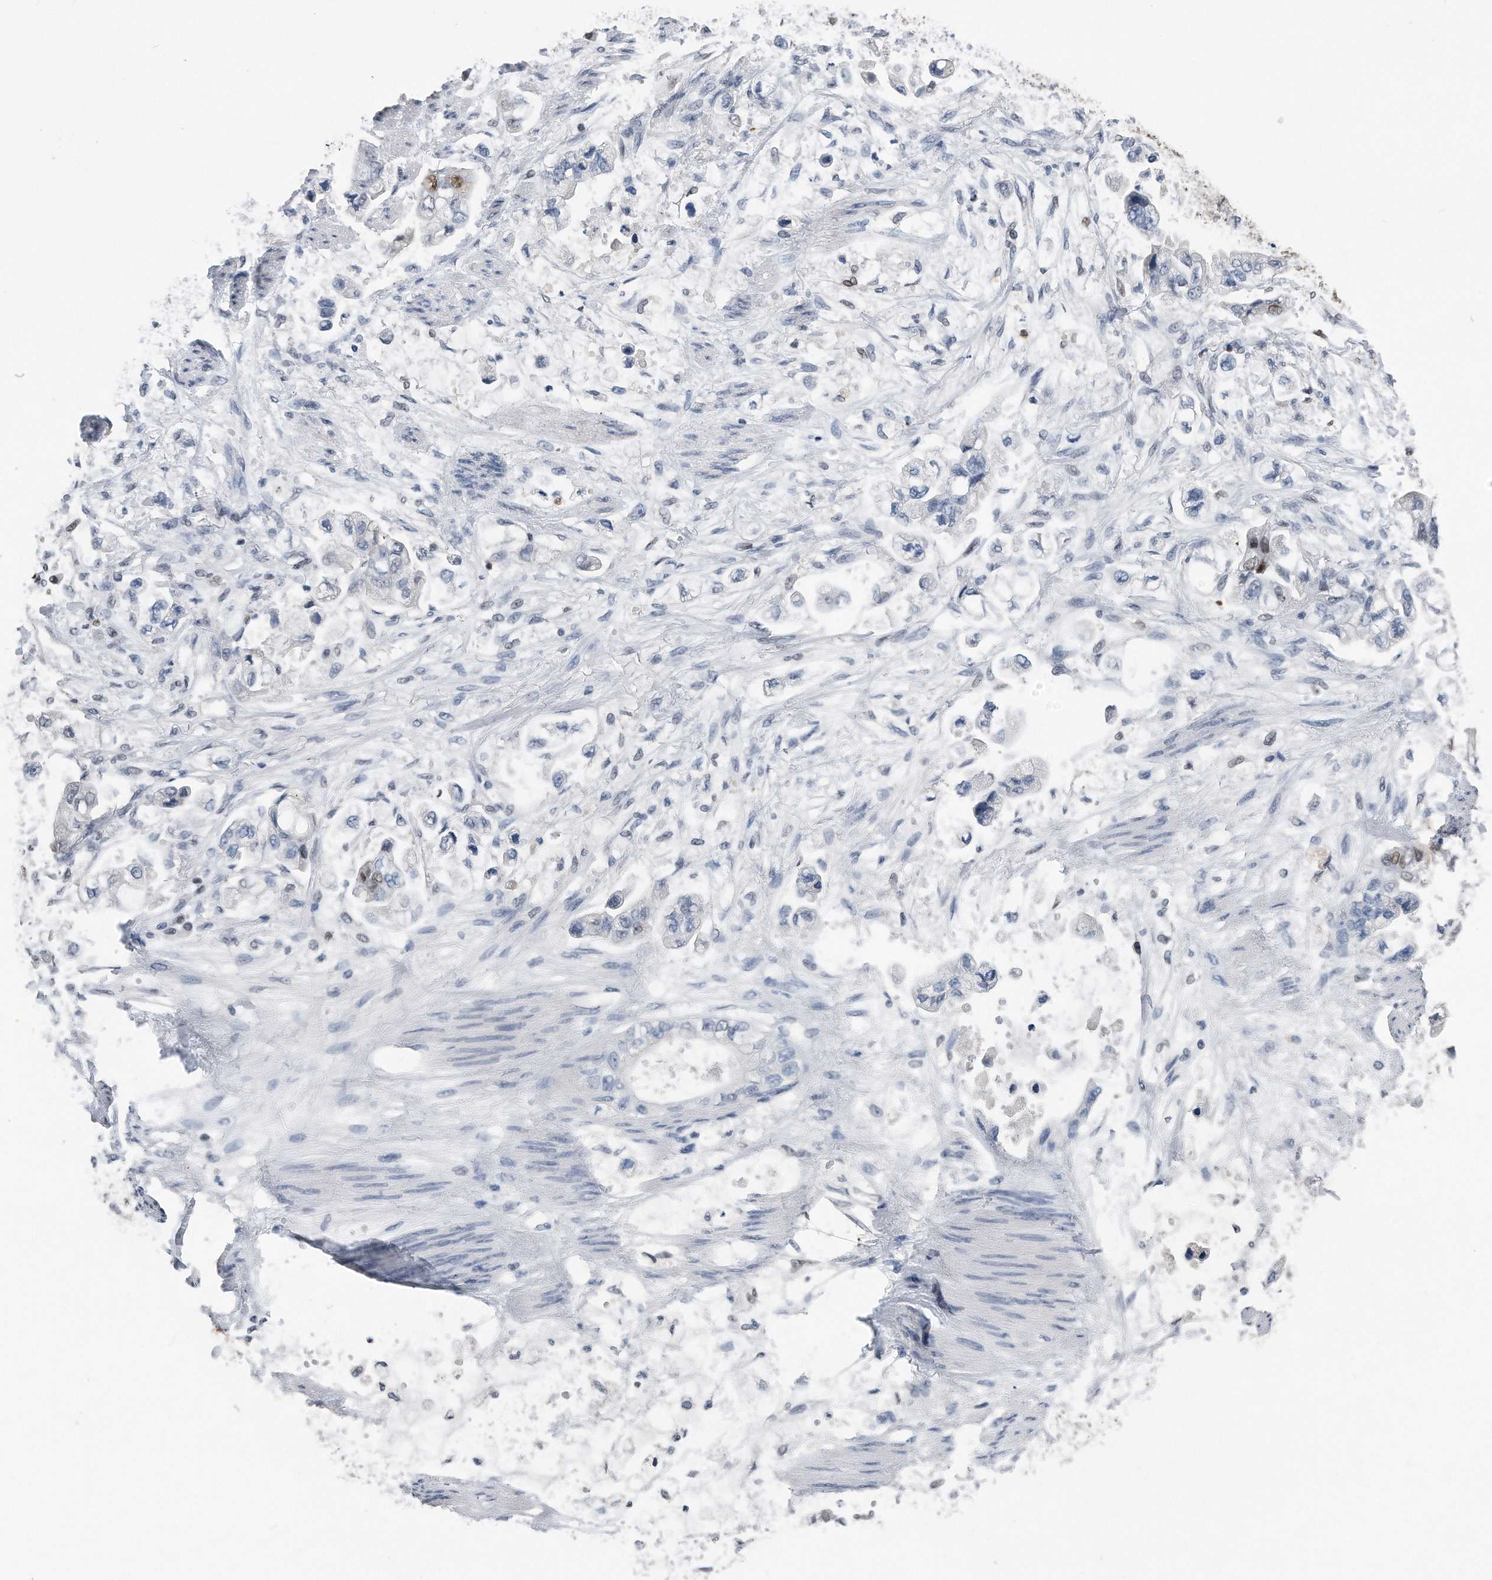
{"staining": {"intensity": "moderate", "quantity": "<25%", "location": "nuclear"}, "tissue": "stomach cancer", "cell_type": "Tumor cells", "image_type": "cancer", "snomed": [{"axis": "morphology", "description": "Adenocarcinoma, NOS"}, {"axis": "topography", "description": "Stomach"}], "caption": "Immunohistochemical staining of stomach cancer (adenocarcinoma) reveals low levels of moderate nuclear protein staining in about <25% of tumor cells. Nuclei are stained in blue.", "gene": "PCNA", "patient": {"sex": "male", "age": 62}}